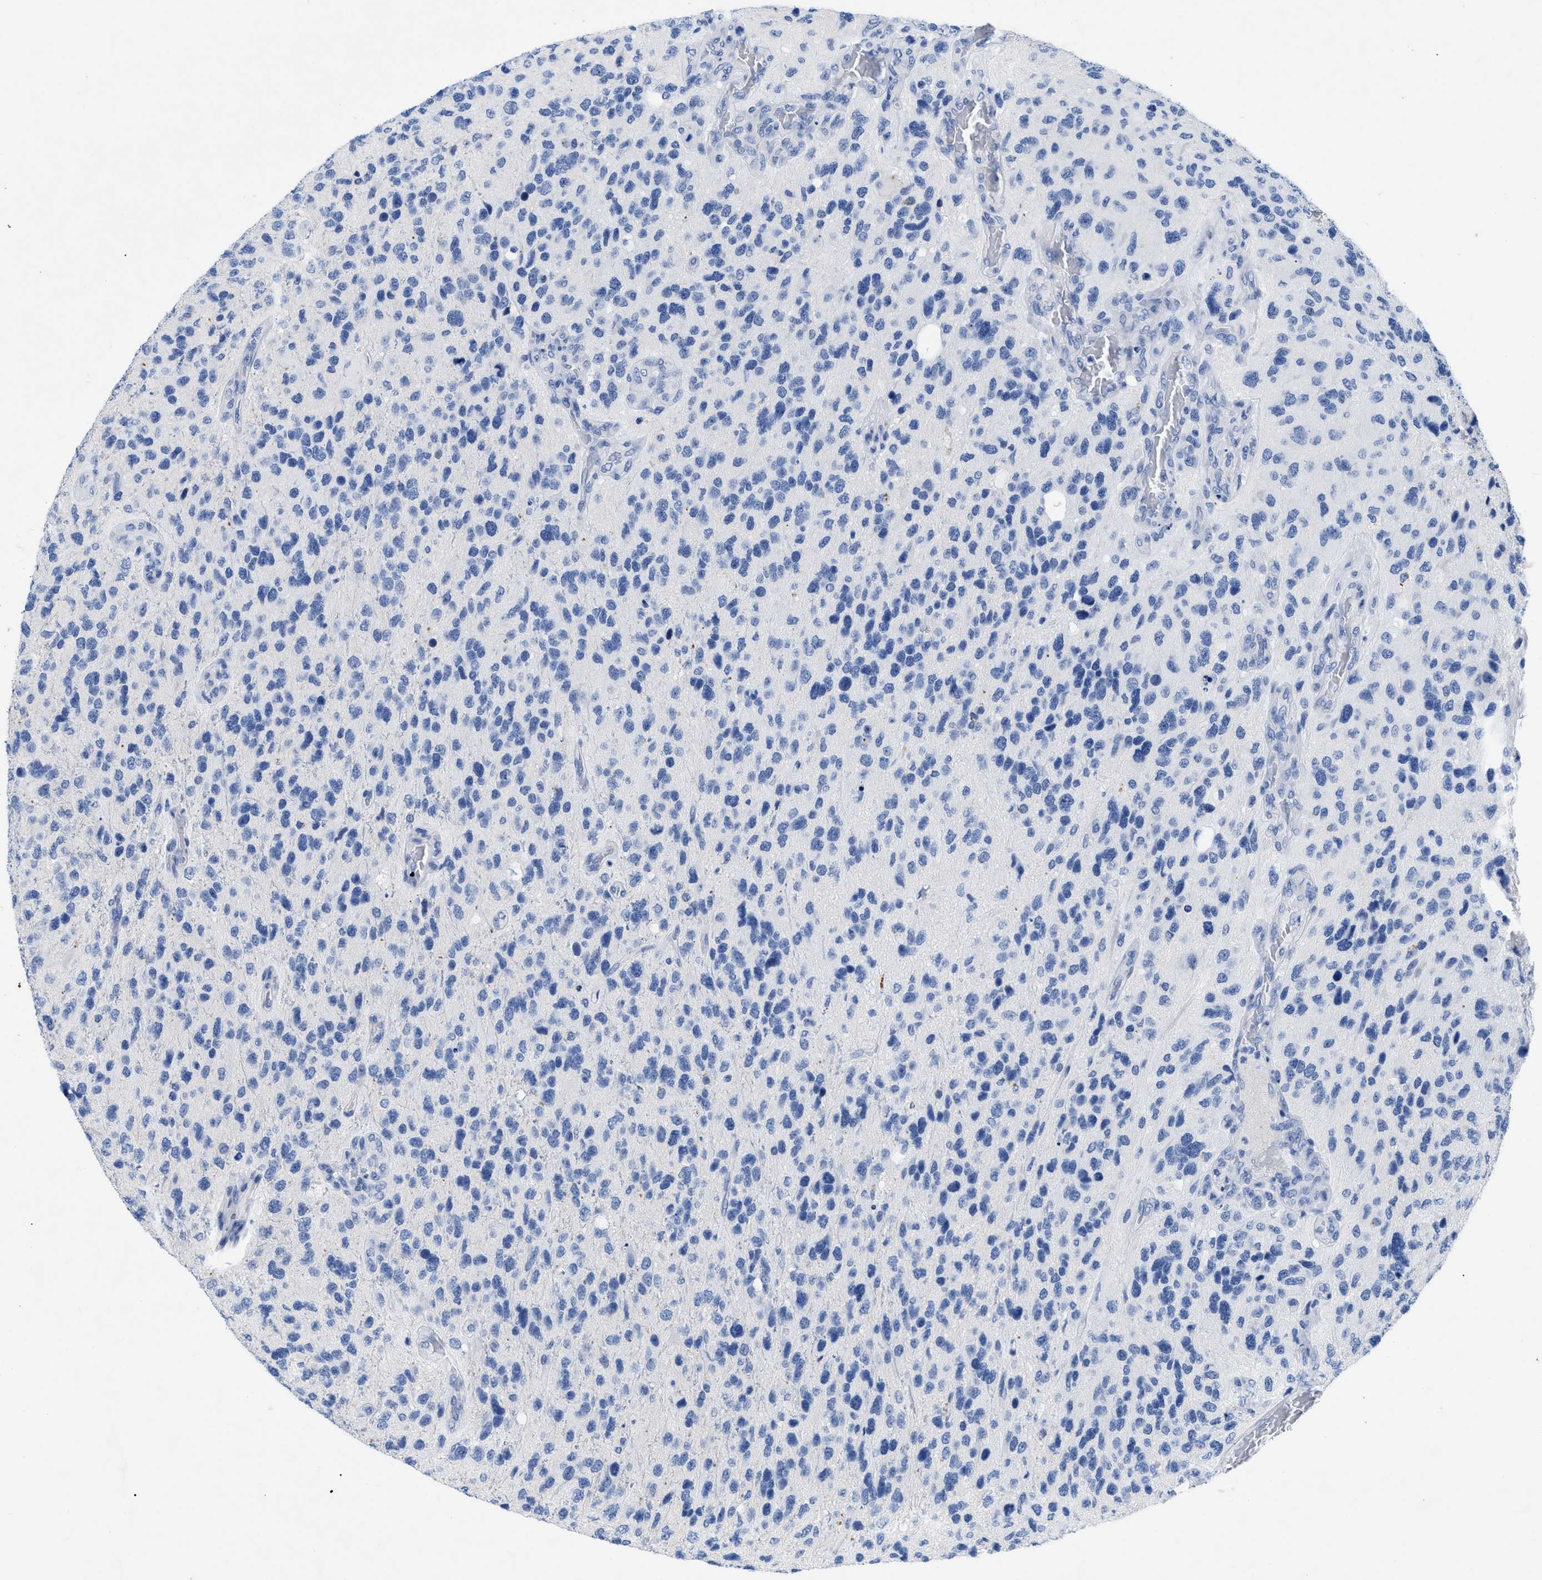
{"staining": {"intensity": "negative", "quantity": "none", "location": "none"}, "tissue": "glioma", "cell_type": "Tumor cells", "image_type": "cancer", "snomed": [{"axis": "morphology", "description": "Glioma, malignant, High grade"}, {"axis": "topography", "description": "Brain"}], "caption": "Immunohistochemical staining of human high-grade glioma (malignant) displays no significant staining in tumor cells.", "gene": "TMEM68", "patient": {"sex": "female", "age": 58}}